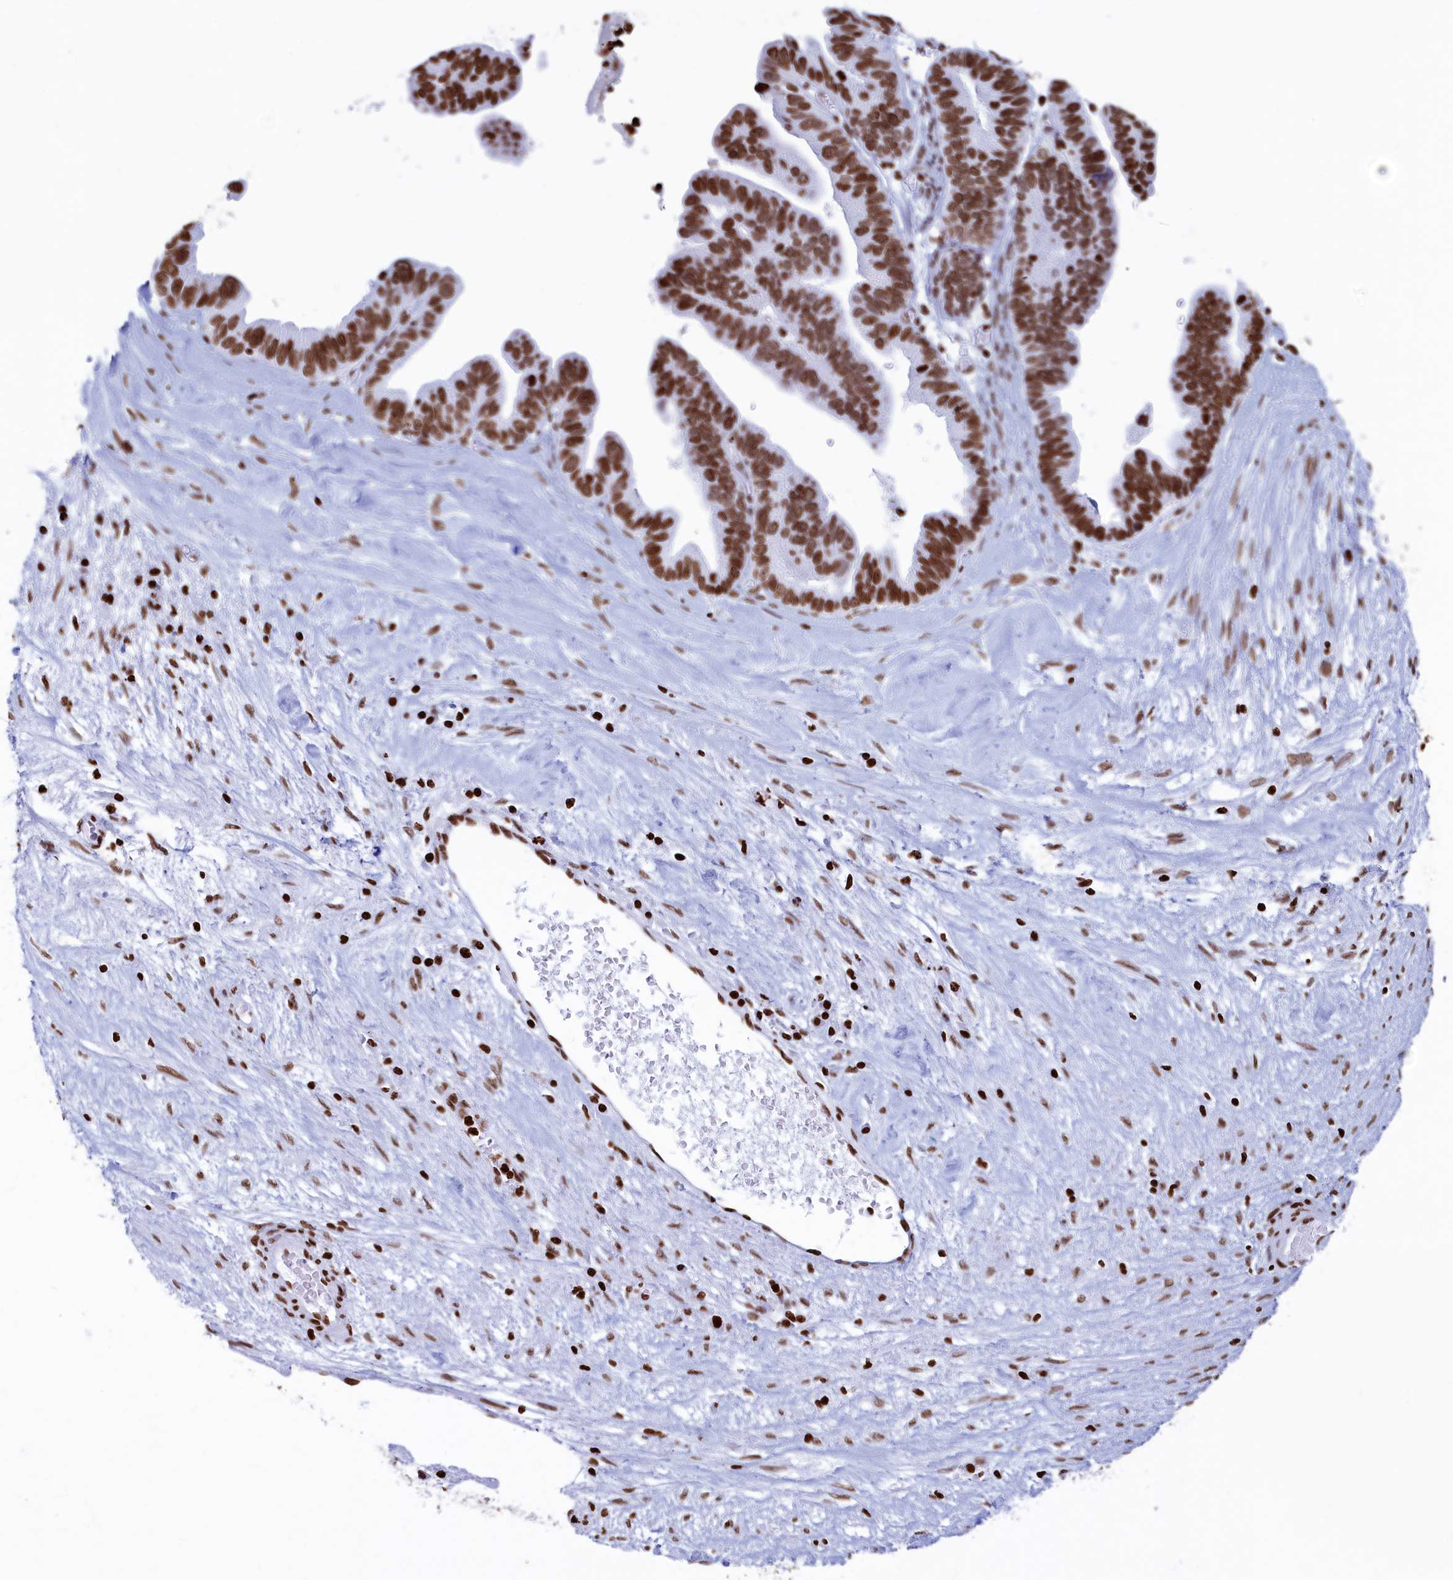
{"staining": {"intensity": "strong", "quantity": ">75%", "location": "nuclear"}, "tissue": "ovarian cancer", "cell_type": "Tumor cells", "image_type": "cancer", "snomed": [{"axis": "morphology", "description": "Cystadenocarcinoma, serous, NOS"}, {"axis": "topography", "description": "Ovary"}], "caption": "There is high levels of strong nuclear expression in tumor cells of ovarian cancer (serous cystadenocarcinoma), as demonstrated by immunohistochemical staining (brown color).", "gene": "APOBEC3A", "patient": {"sex": "female", "age": 56}}